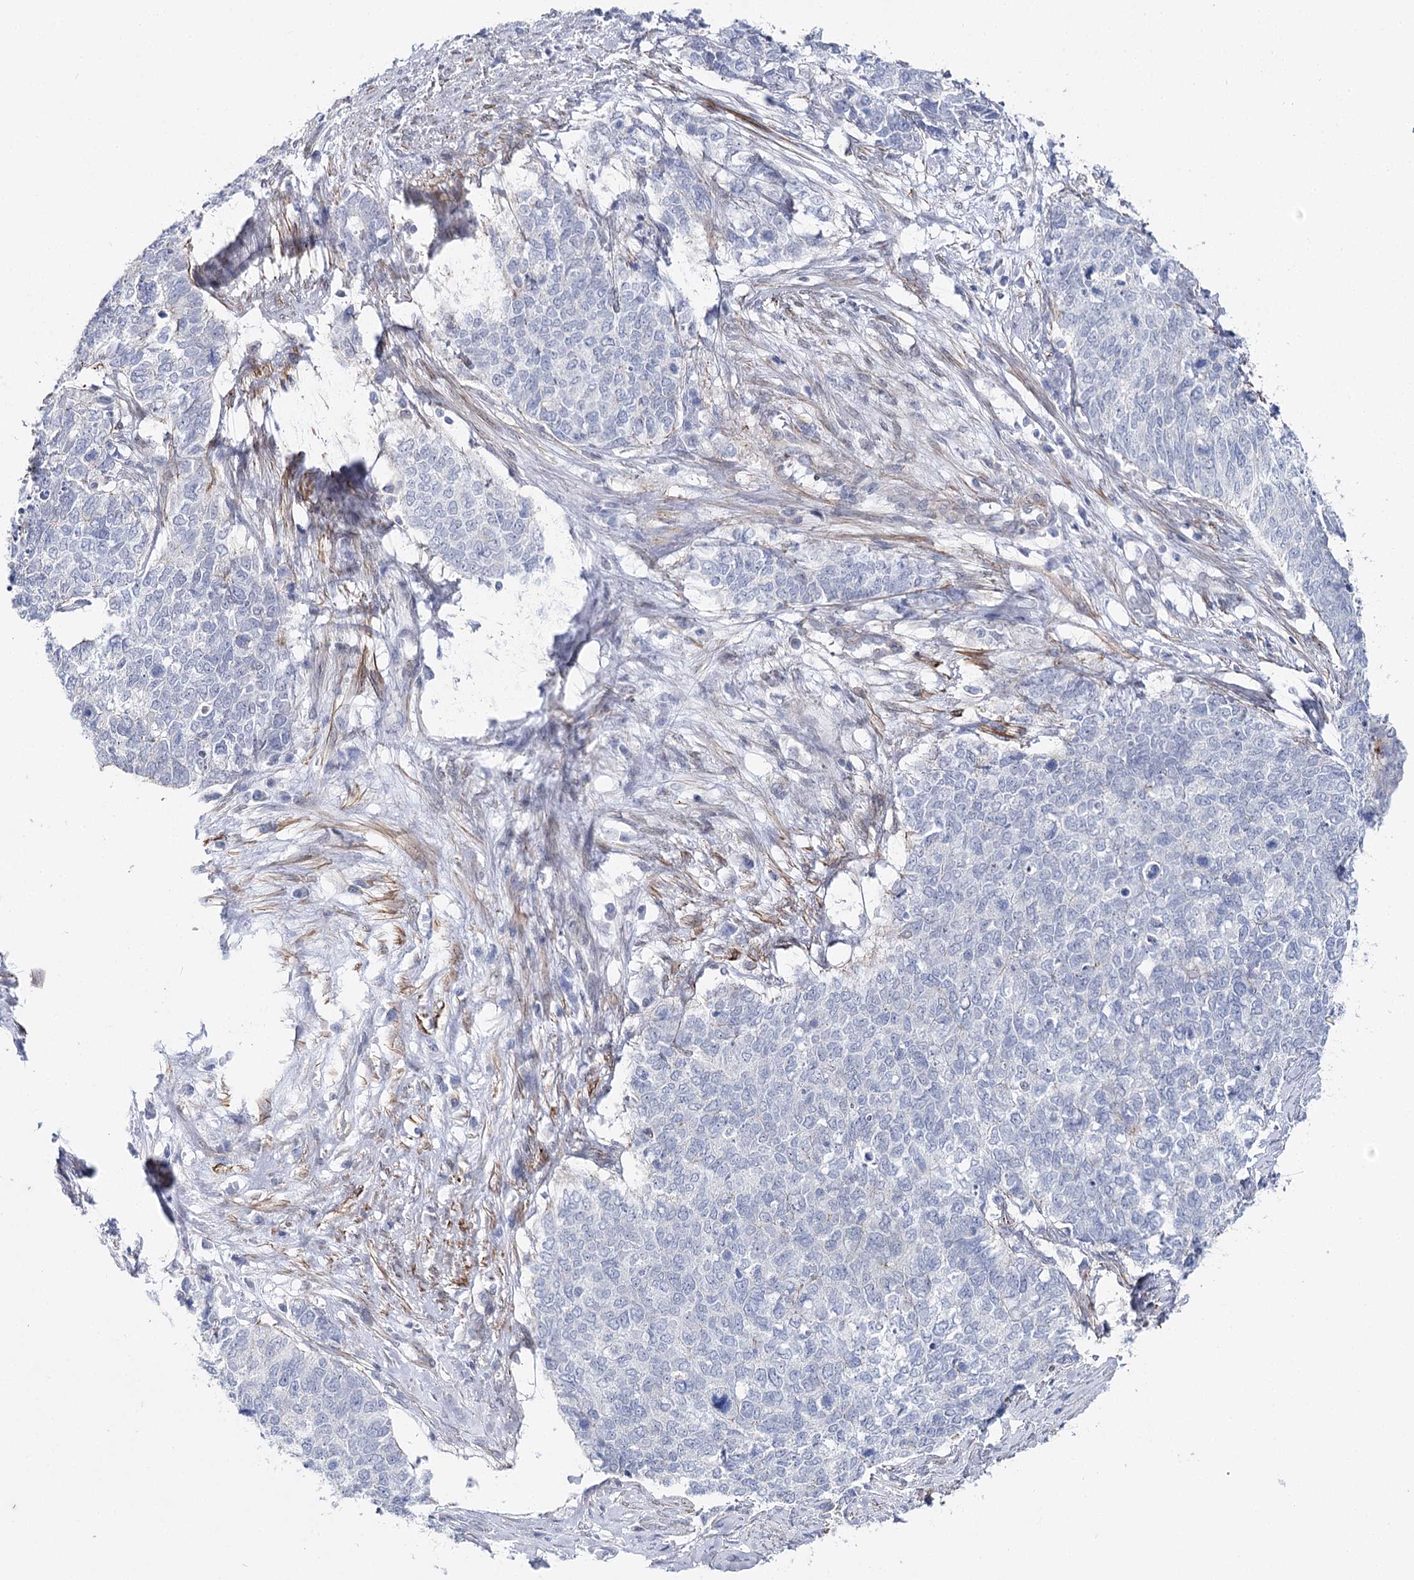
{"staining": {"intensity": "negative", "quantity": "none", "location": "none"}, "tissue": "cervical cancer", "cell_type": "Tumor cells", "image_type": "cancer", "snomed": [{"axis": "morphology", "description": "Squamous cell carcinoma, NOS"}, {"axis": "topography", "description": "Cervix"}], "caption": "This is an immunohistochemistry photomicrograph of human cervical cancer (squamous cell carcinoma). There is no positivity in tumor cells.", "gene": "AGXT2", "patient": {"sex": "female", "age": 63}}